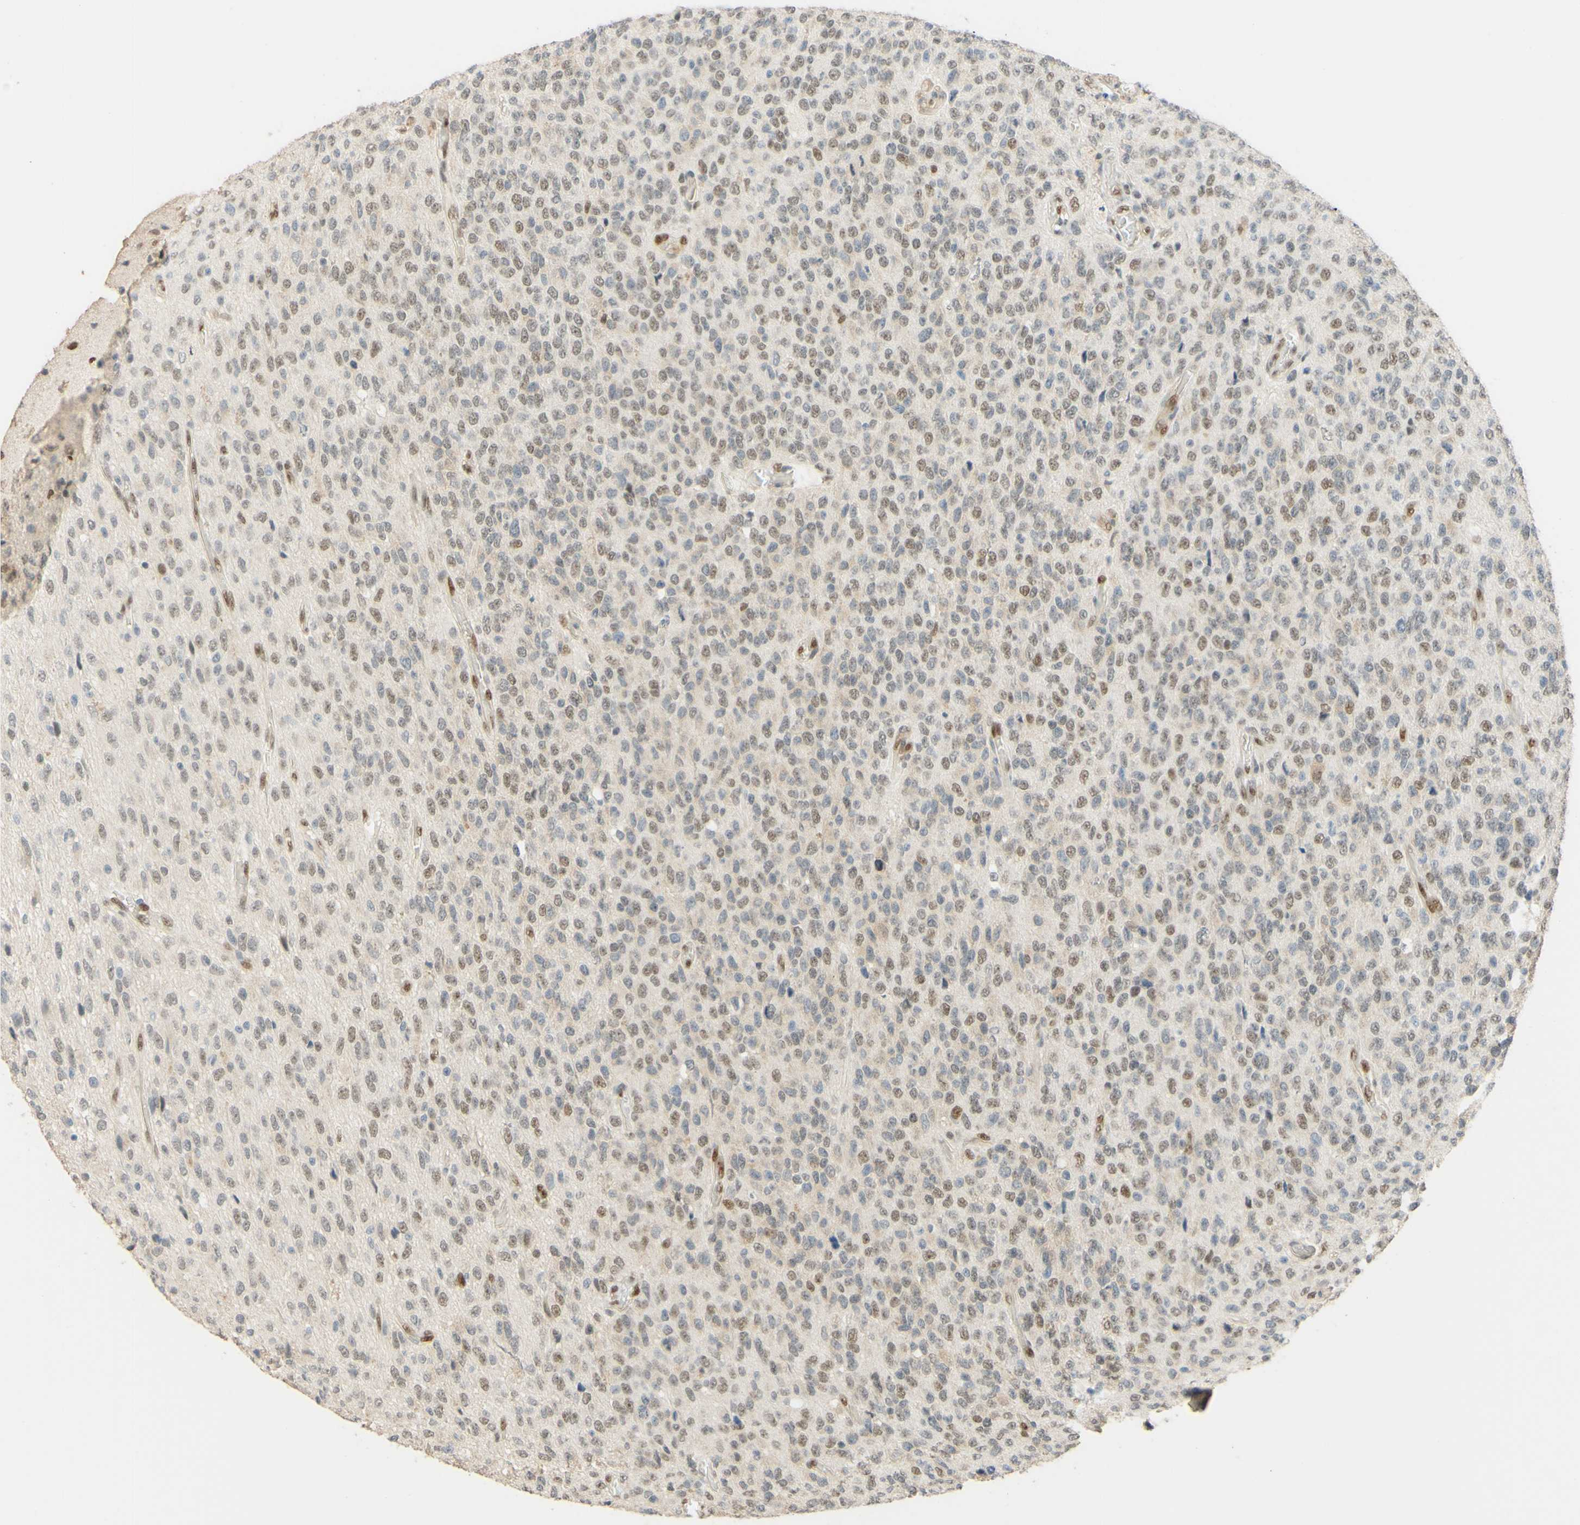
{"staining": {"intensity": "weak", "quantity": "25%-75%", "location": "nuclear"}, "tissue": "glioma", "cell_type": "Tumor cells", "image_type": "cancer", "snomed": [{"axis": "morphology", "description": "Glioma, malignant, High grade"}, {"axis": "topography", "description": "pancreas cauda"}], "caption": "An IHC image of tumor tissue is shown. Protein staining in brown labels weak nuclear positivity in high-grade glioma (malignant) within tumor cells.", "gene": "POLB", "patient": {"sex": "male", "age": 60}}